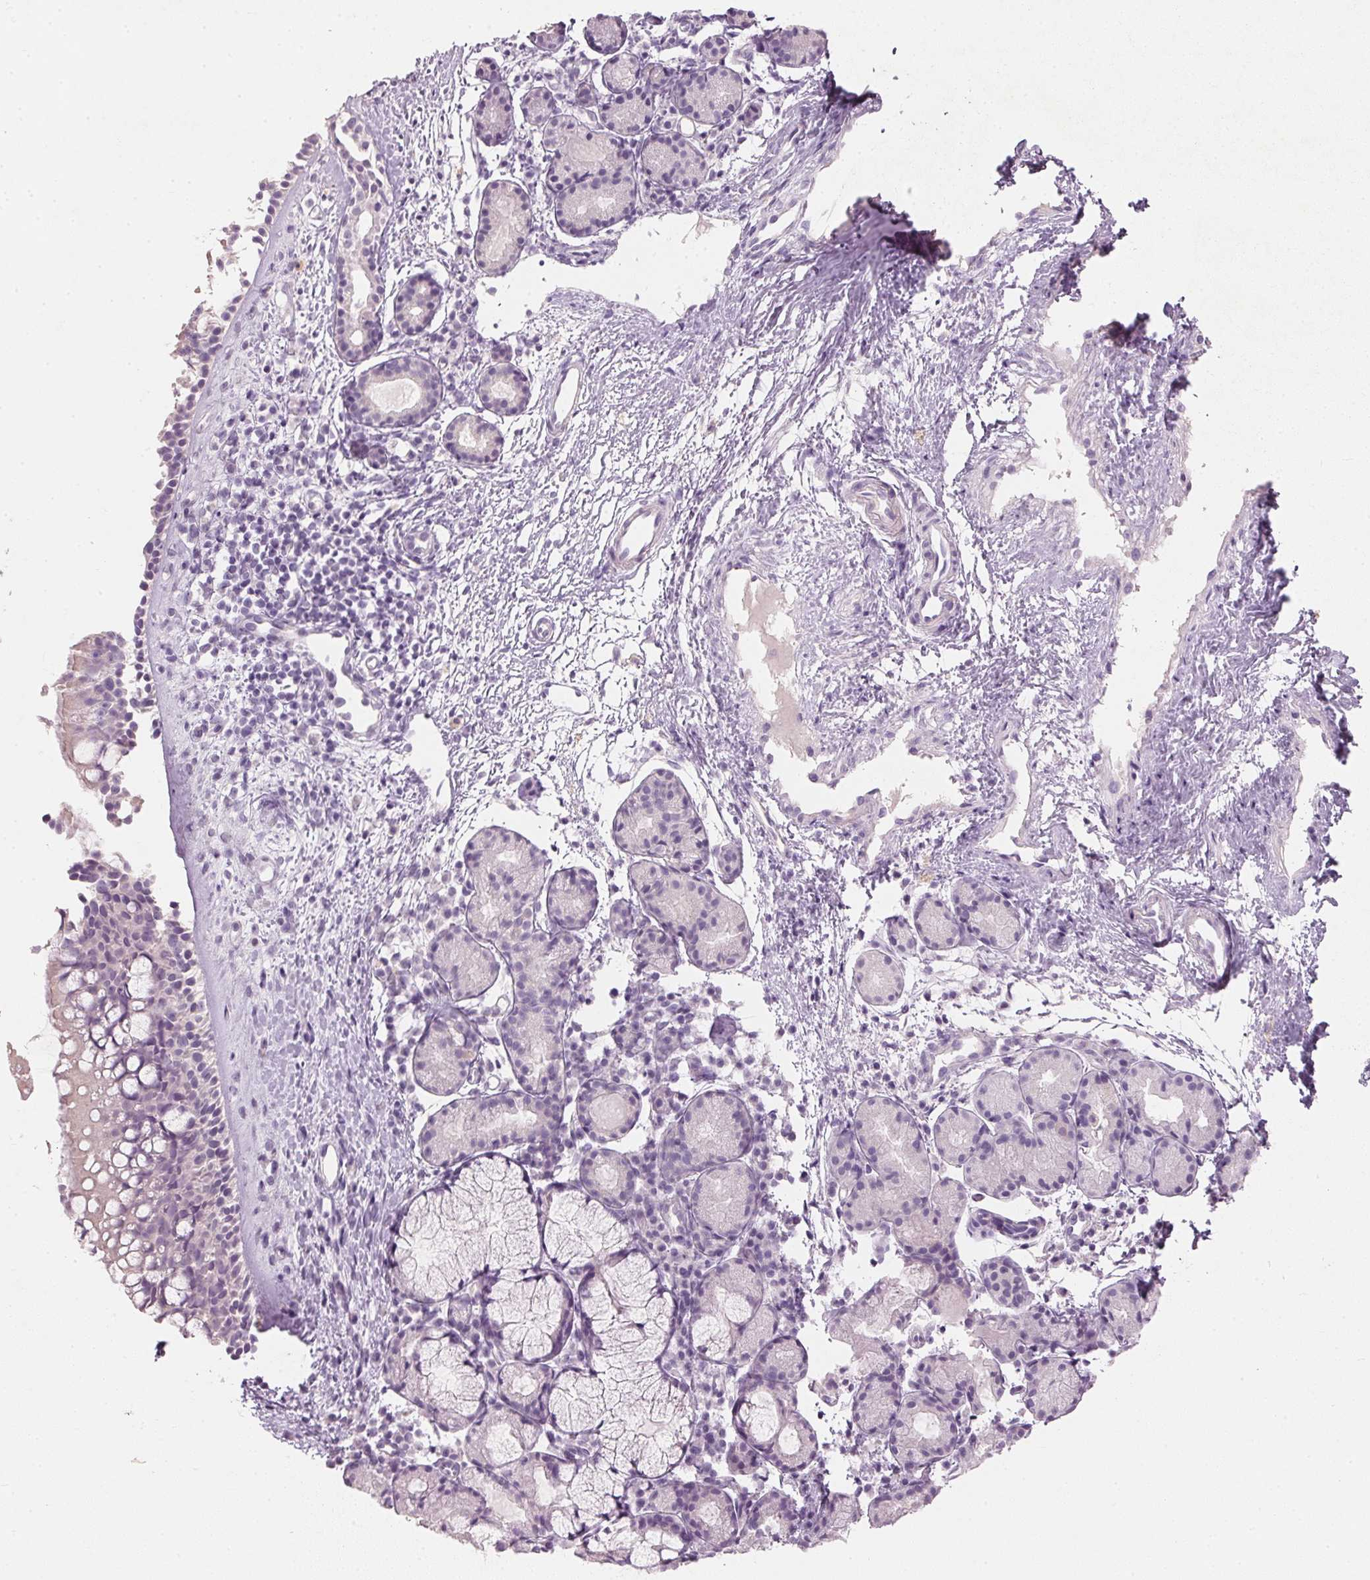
{"staining": {"intensity": "negative", "quantity": "none", "location": "none"}, "tissue": "nasopharynx", "cell_type": "Respiratory epithelial cells", "image_type": "normal", "snomed": [{"axis": "morphology", "description": "Normal tissue, NOS"}, {"axis": "topography", "description": "Nasopharynx"}], "caption": "This is an immunohistochemistry (IHC) micrograph of unremarkable human nasopharynx. There is no expression in respiratory epithelial cells.", "gene": "HSD17B1", "patient": {"sex": "male", "age": 58}}